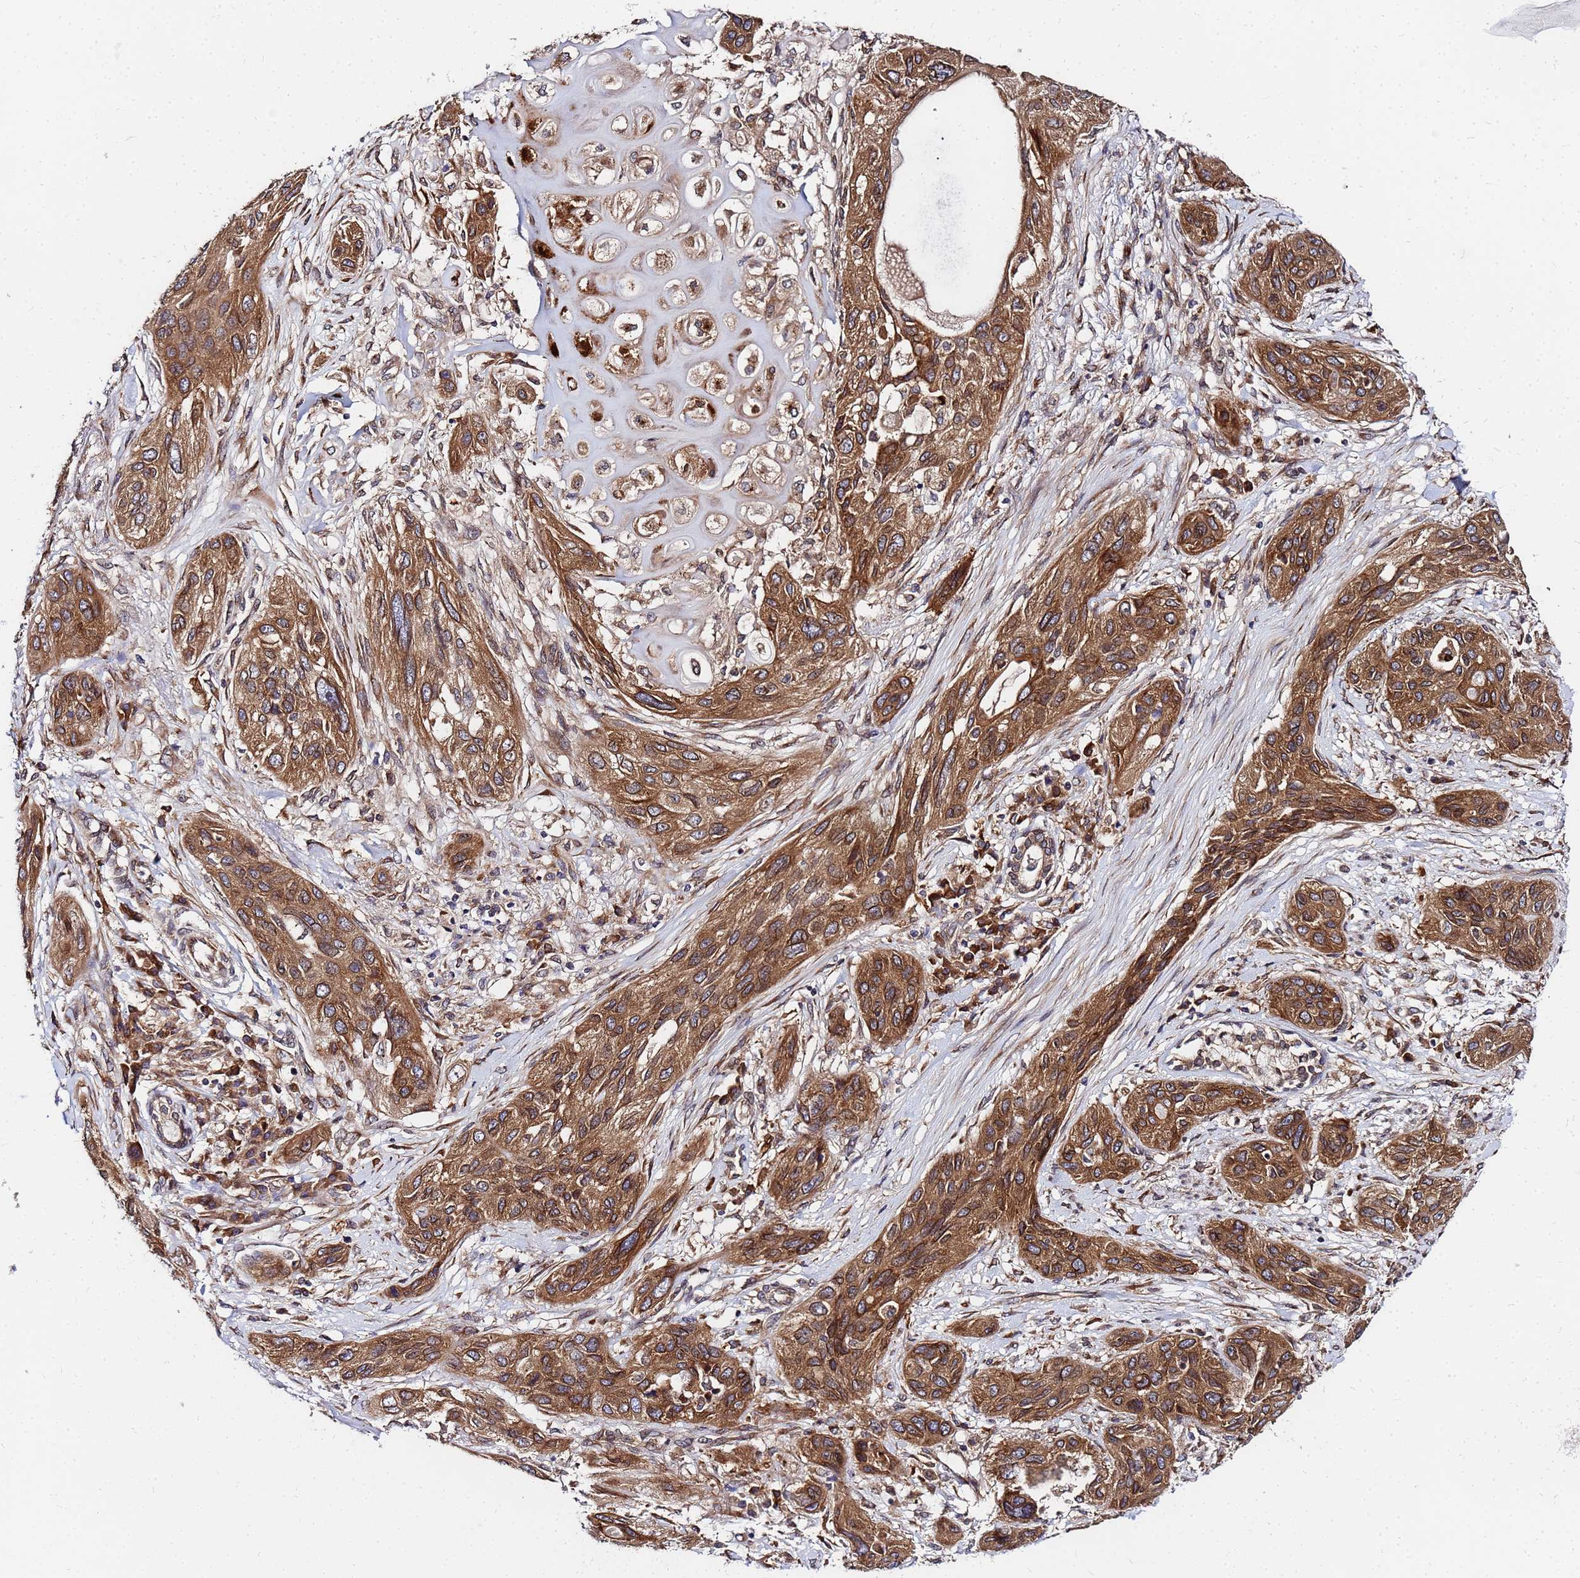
{"staining": {"intensity": "strong", "quantity": ">75%", "location": "cytoplasmic/membranous"}, "tissue": "lung cancer", "cell_type": "Tumor cells", "image_type": "cancer", "snomed": [{"axis": "morphology", "description": "Squamous cell carcinoma, NOS"}, {"axis": "topography", "description": "Lung"}], "caption": "DAB immunohistochemical staining of human lung cancer exhibits strong cytoplasmic/membranous protein expression in approximately >75% of tumor cells.", "gene": "UNC93B1", "patient": {"sex": "female", "age": 70}}